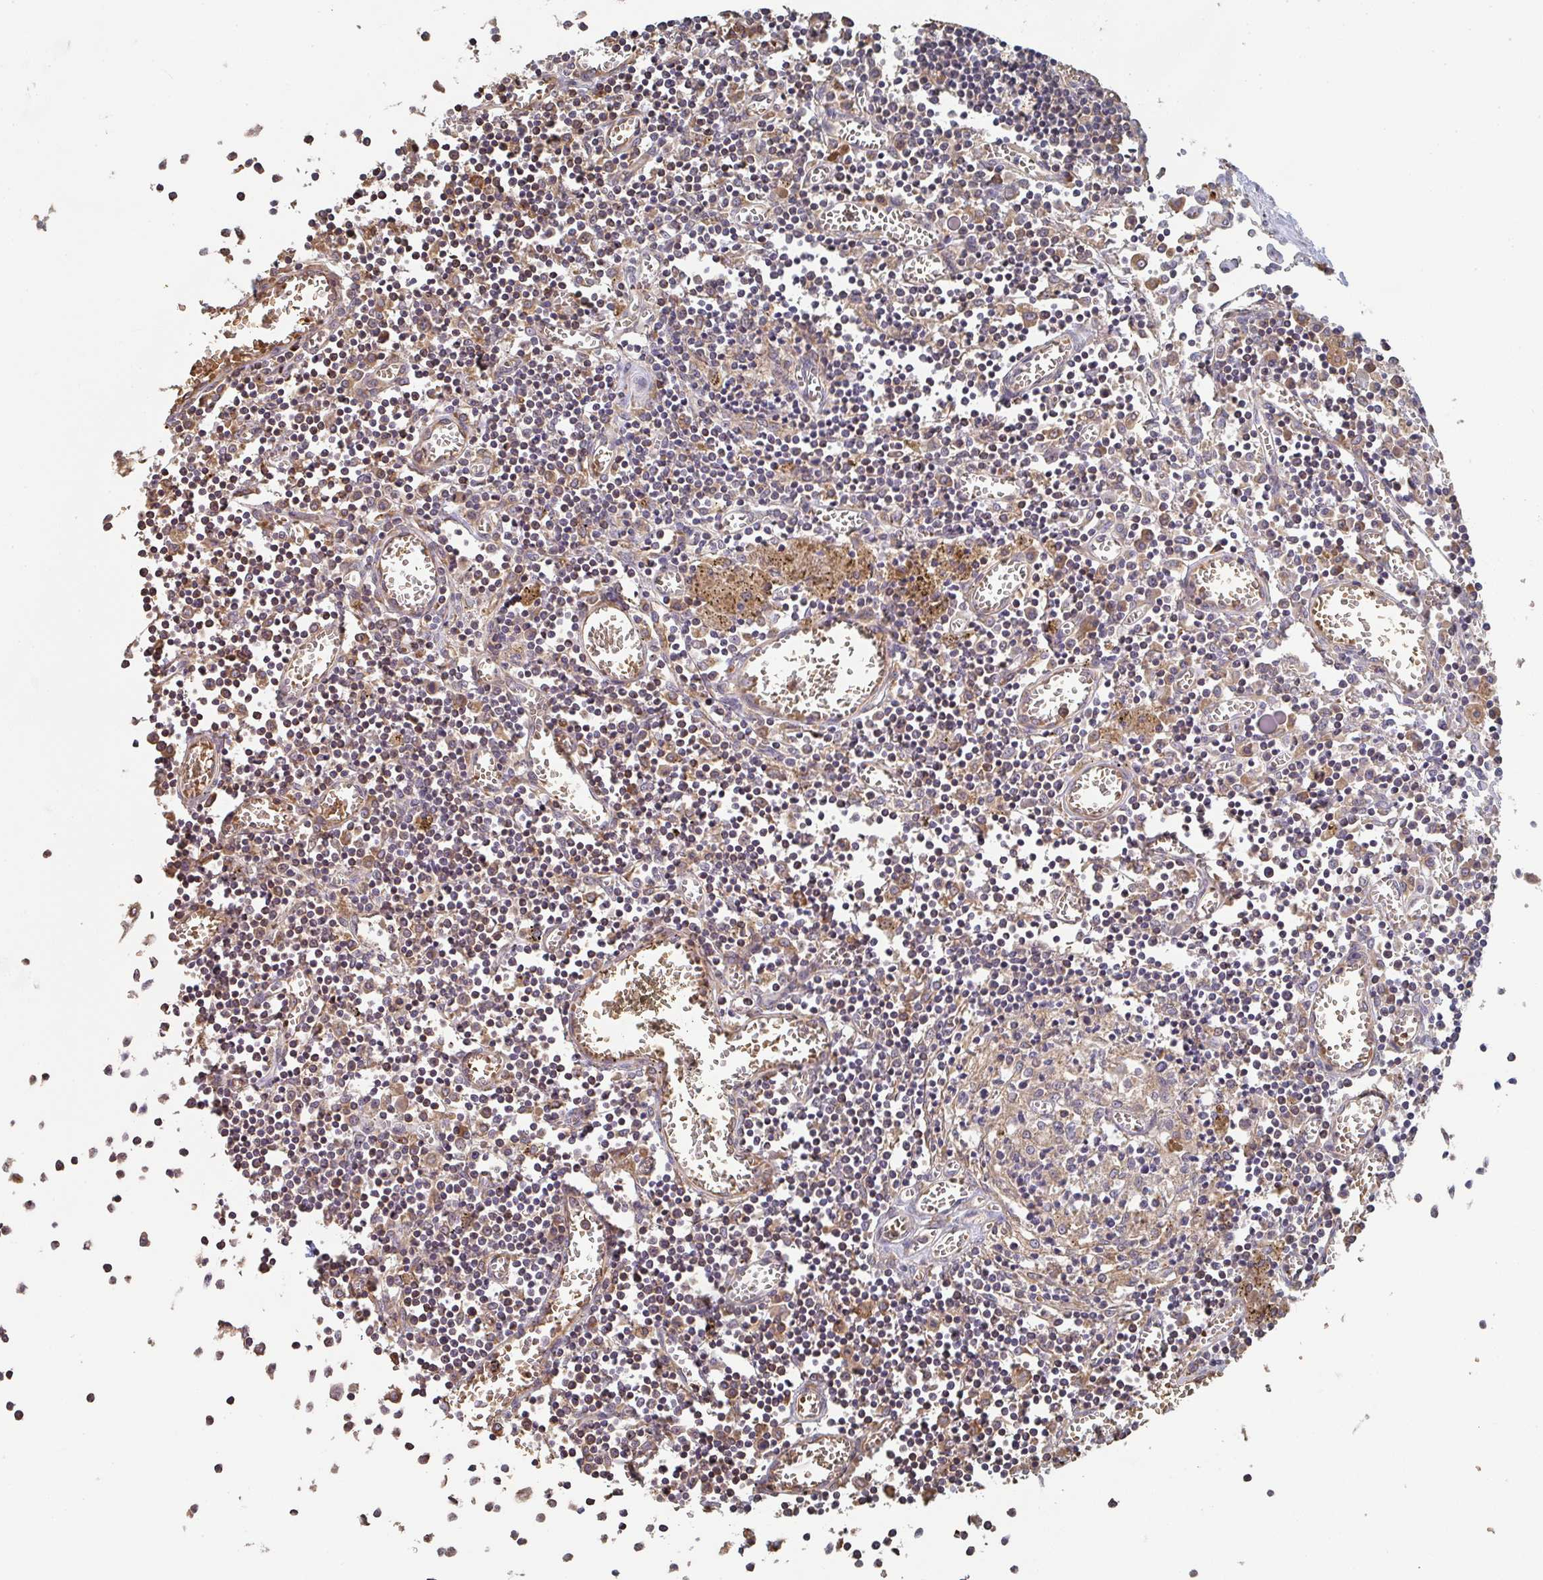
{"staining": {"intensity": "weak", "quantity": ">75%", "location": "cytoplasmic/membranous"}, "tissue": "lymph node", "cell_type": "Germinal center cells", "image_type": "normal", "snomed": [{"axis": "morphology", "description": "Normal tissue, NOS"}, {"axis": "topography", "description": "Lymph node"}], "caption": "Lymph node was stained to show a protein in brown. There is low levels of weak cytoplasmic/membranous staining in approximately >75% of germinal center cells.", "gene": "POLG", "patient": {"sex": "male", "age": 66}}